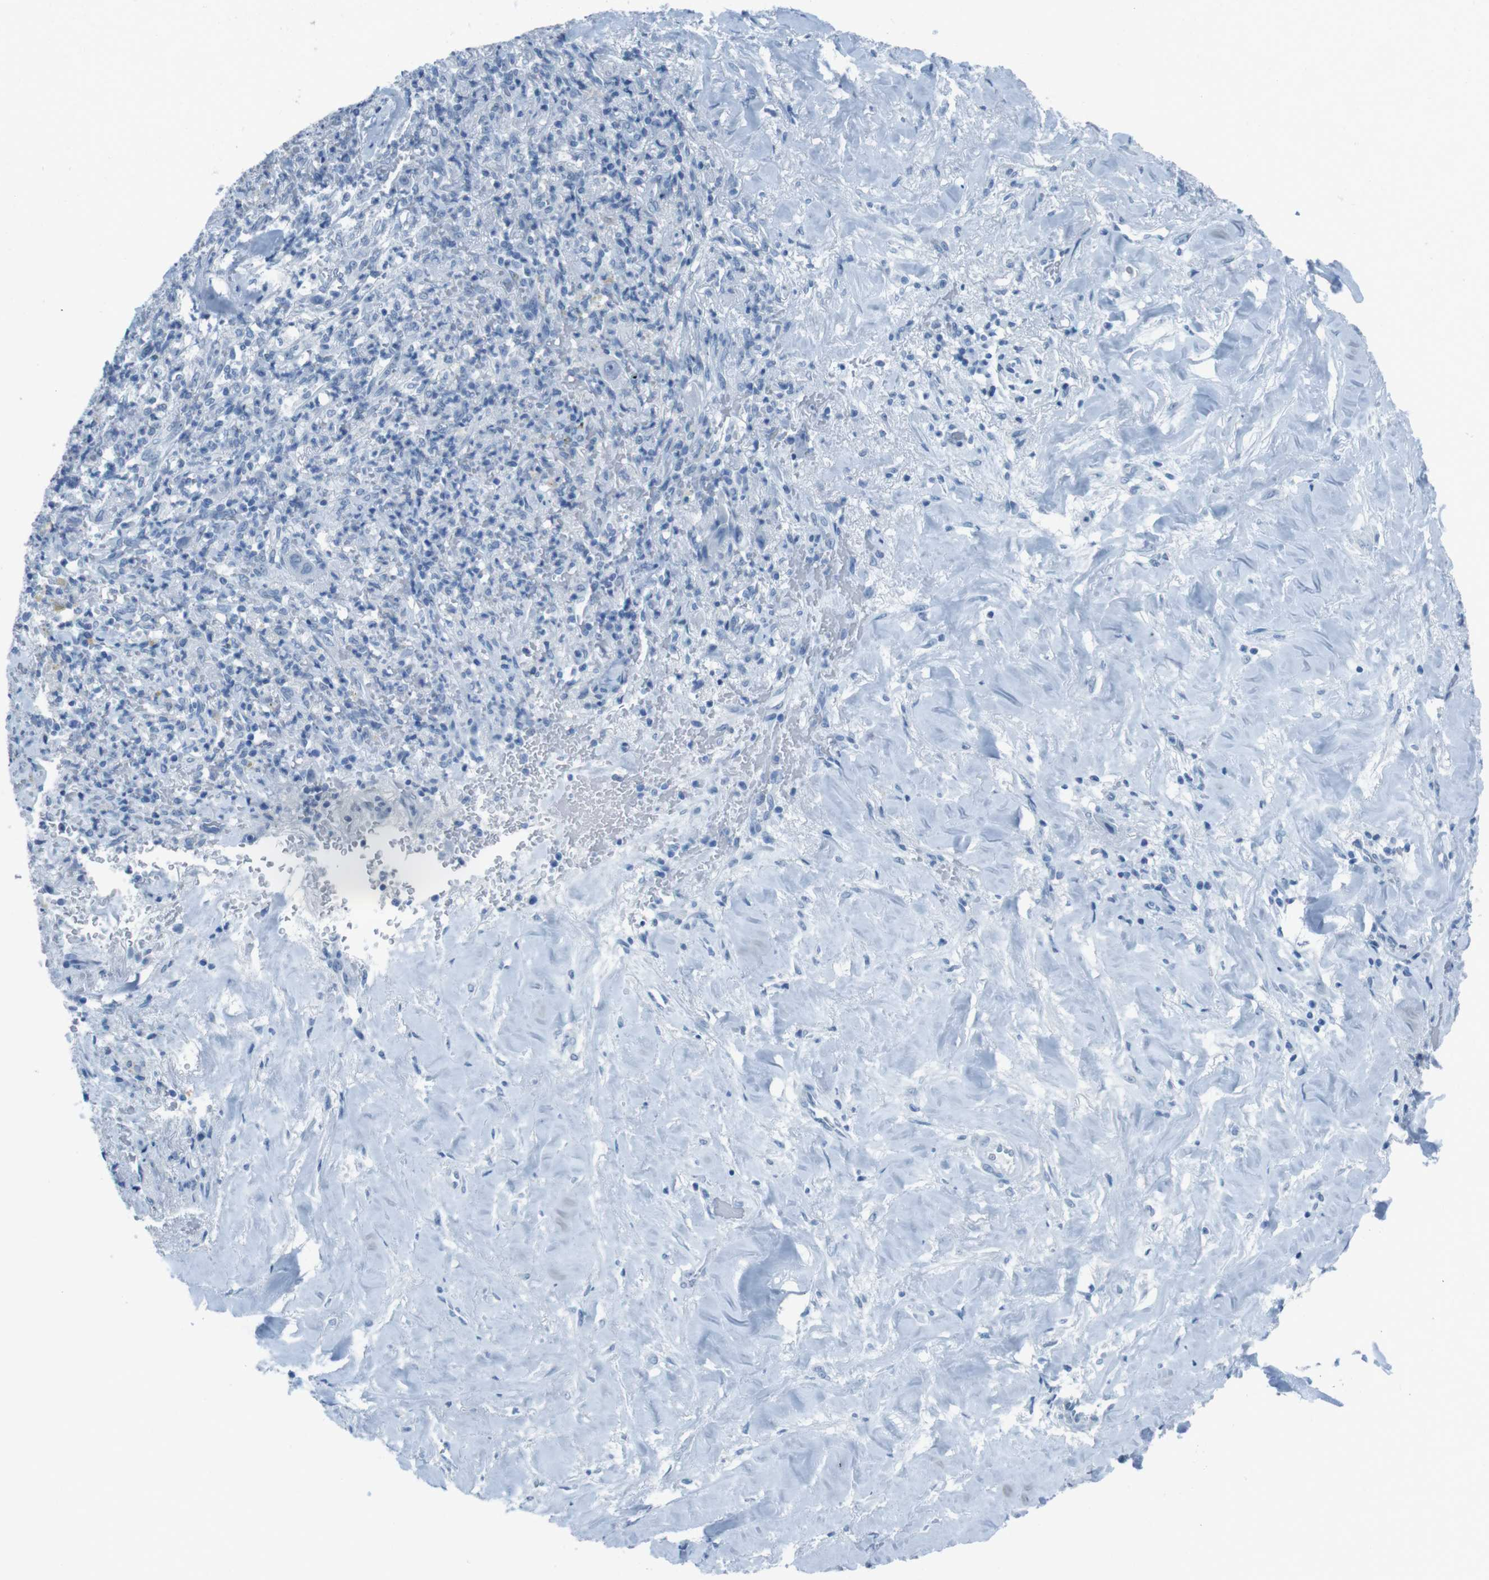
{"staining": {"intensity": "negative", "quantity": "none", "location": "none"}, "tissue": "liver cancer", "cell_type": "Tumor cells", "image_type": "cancer", "snomed": [{"axis": "morphology", "description": "Cholangiocarcinoma"}, {"axis": "topography", "description": "Liver"}], "caption": "Human liver cholangiocarcinoma stained for a protein using IHC reveals no positivity in tumor cells.", "gene": "TMEM207", "patient": {"sex": "female", "age": 67}}